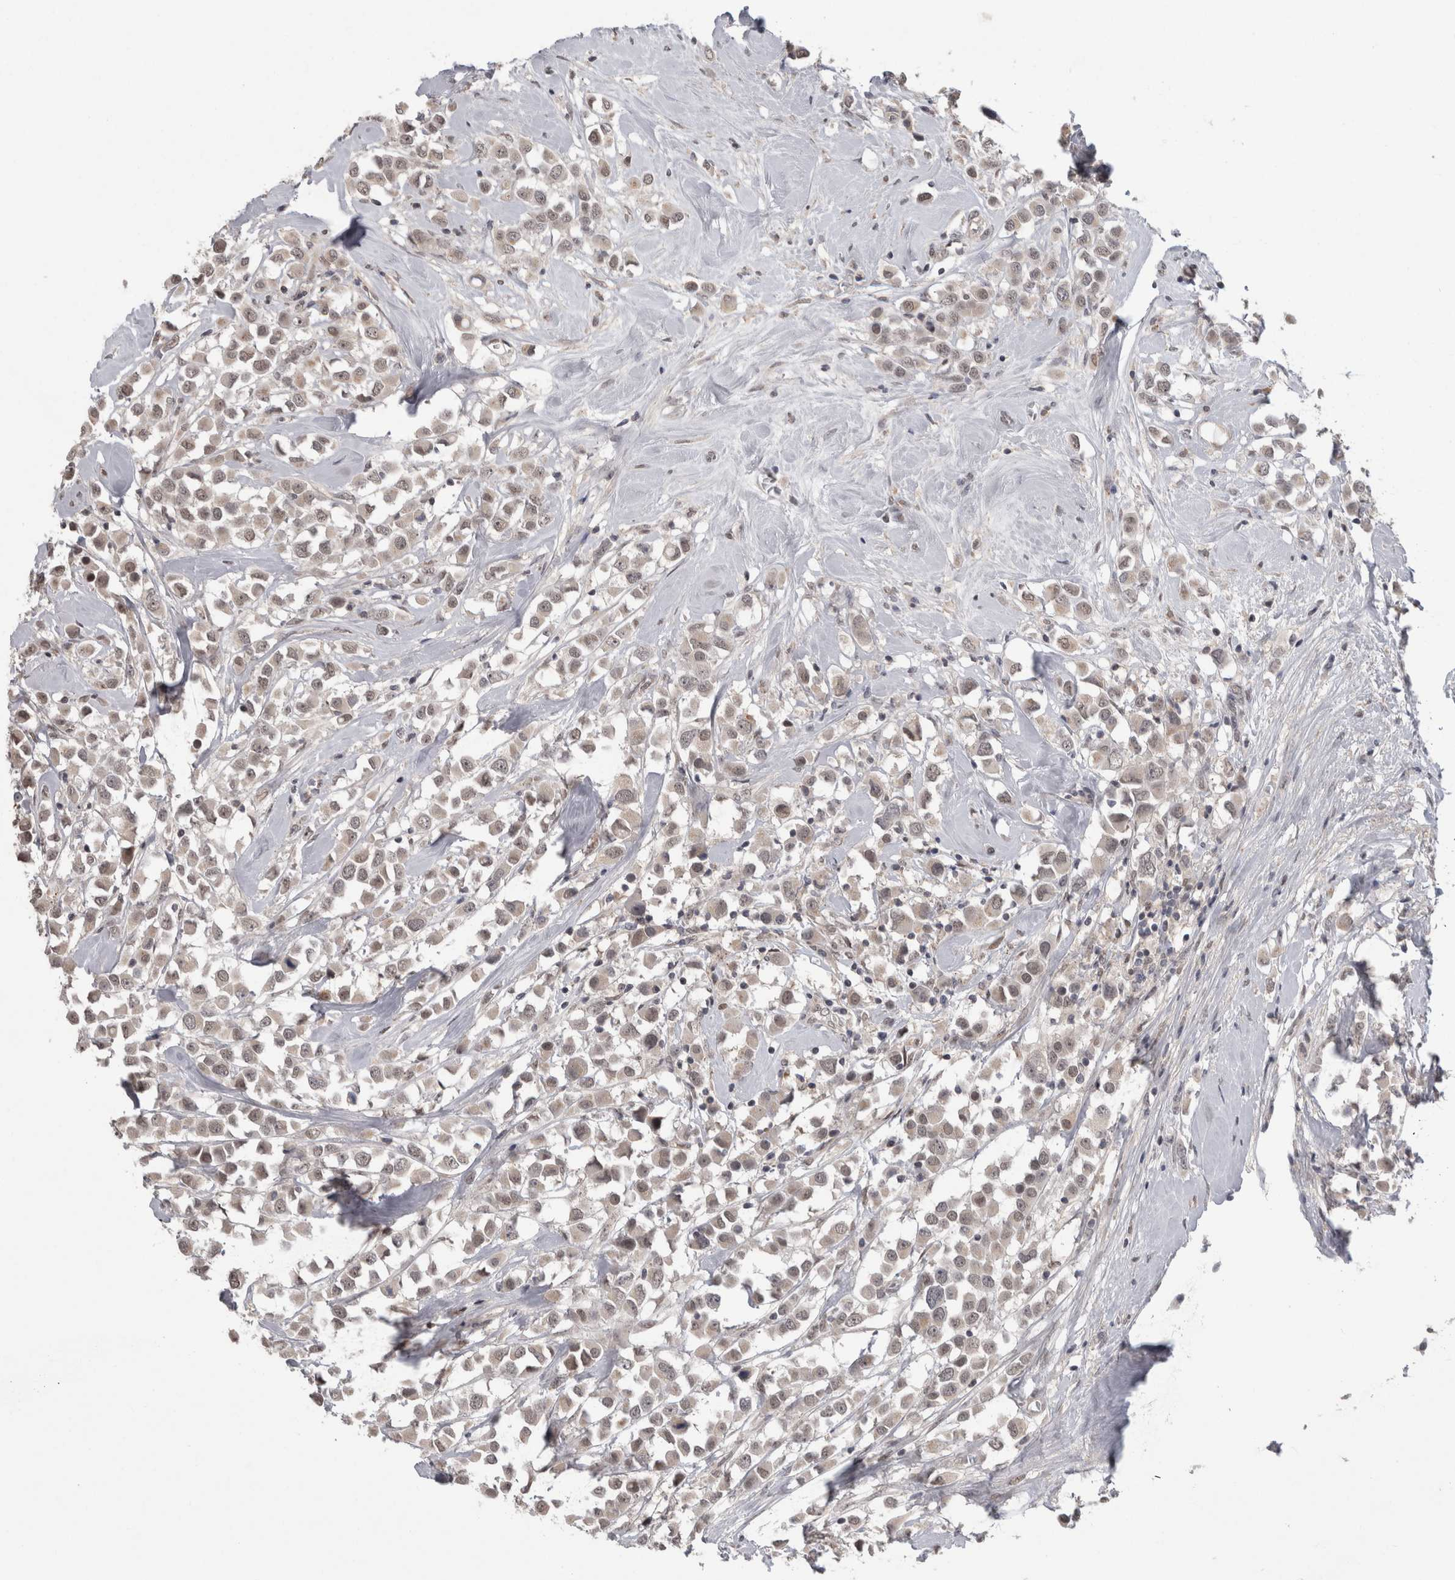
{"staining": {"intensity": "weak", "quantity": ">75%", "location": "cytoplasmic/membranous,nuclear"}, "tissue": "breast cancer", "cell_type": "Tumor cells", "image_type": "cancer", "snomed": [{"axis": "morphology", "description": "Duct carcinoma"}, {"axis": "topography", "description": "Breast"}], "caption": "High-power microscopy captured an IHC image of breast cancer, revealing weak cytoplasmic/membranous and nuclear staining in approximately >75% of tumor cells.", "gene": "MTBP", "patient": {"sex": "female", "age": 61}}